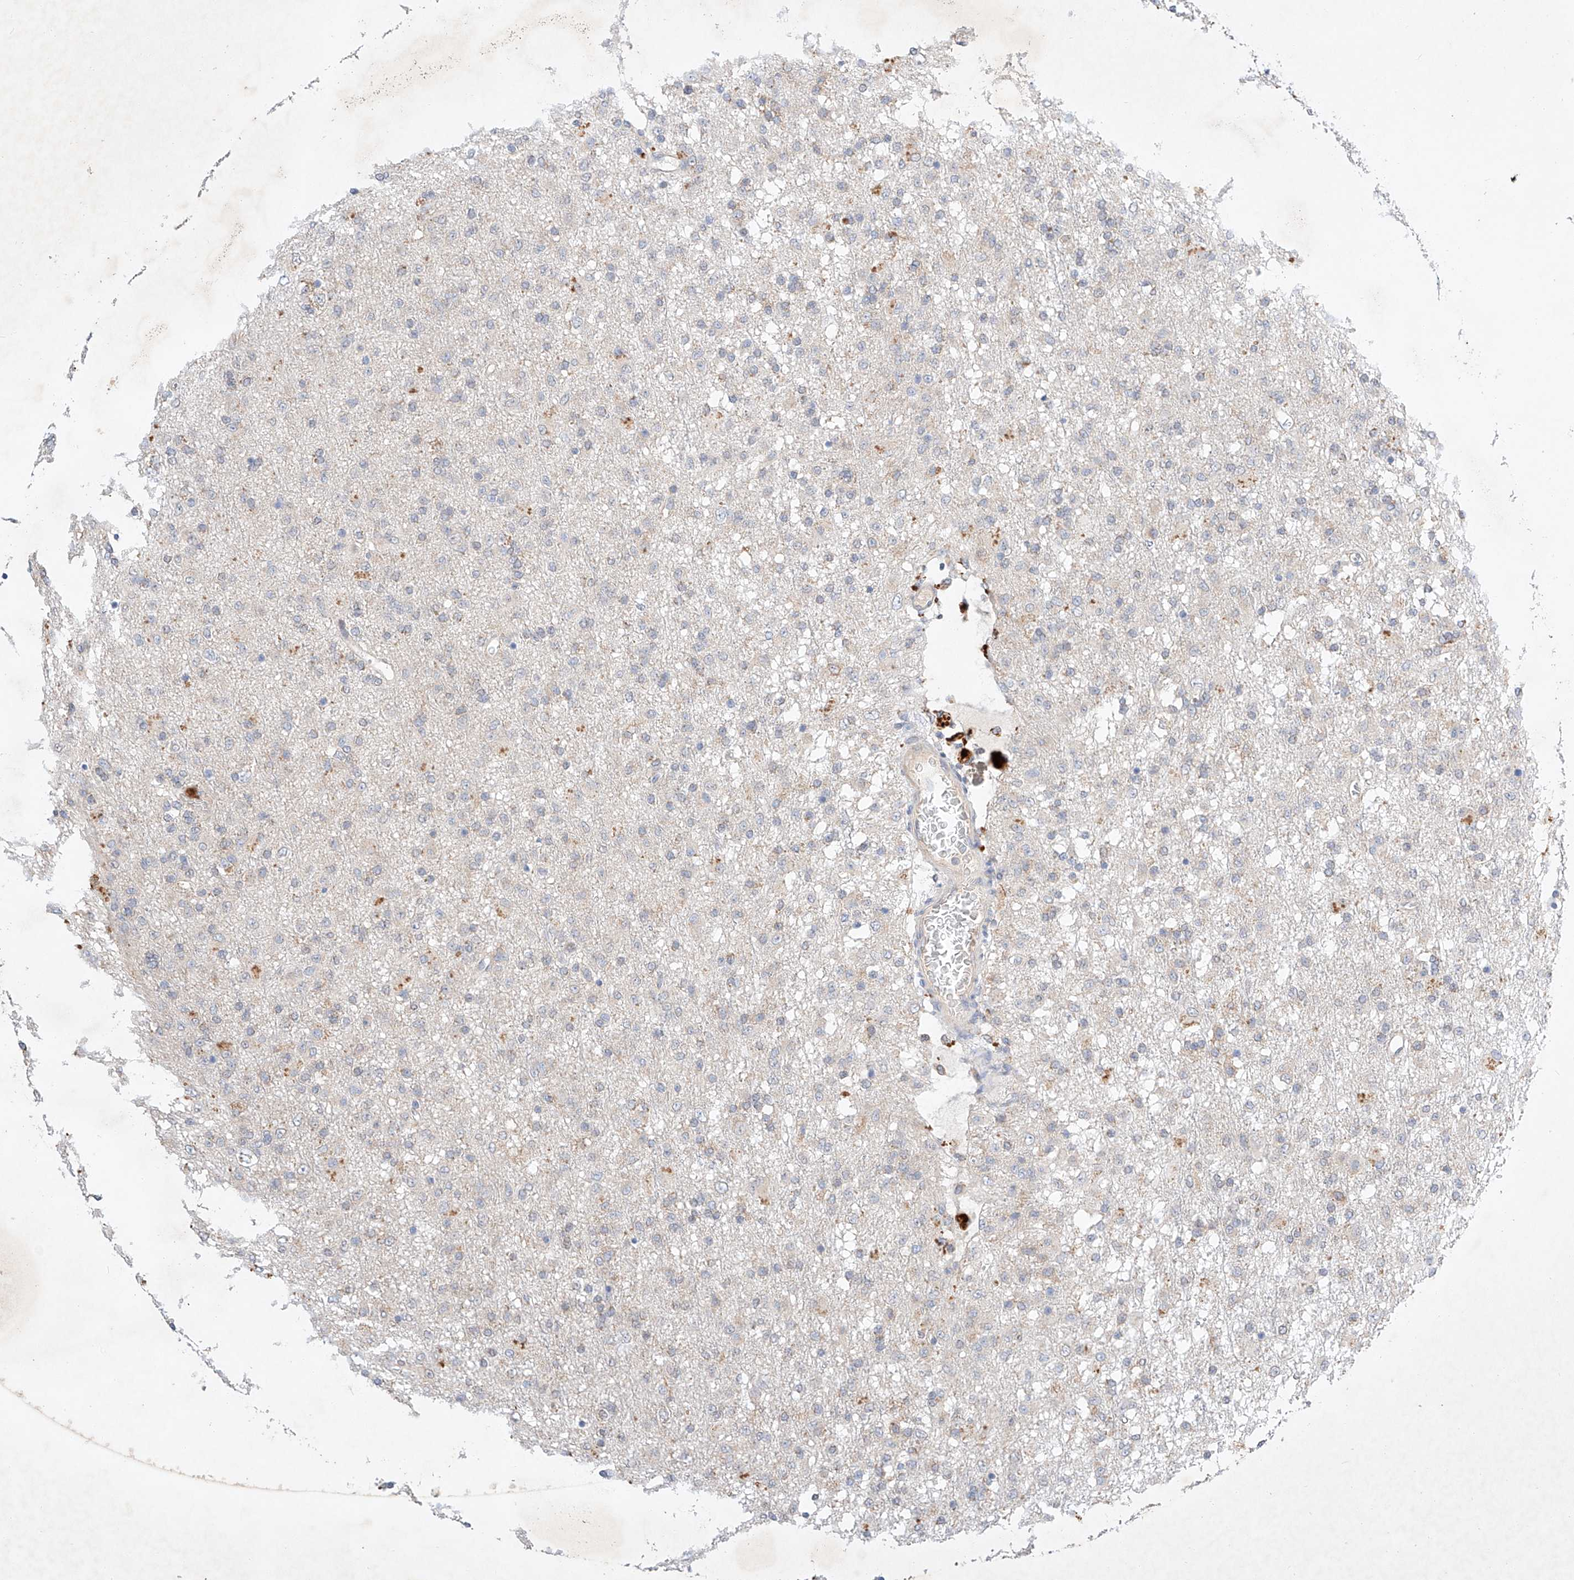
{"staining": {"intensity": "negative", "quantity": "none", "location": "none"}, "tissue": "glioma", "cell_type": "Tumor cells", "image_type": "cancer", "snomed": [{"axis": "morphology", "description": "Glioma, malignant, Low grade"}, {"axis": "topography", "description": "Brain"}], "caption": "Immunohistochemistry of low-grade glioma (malignant) displays no positivity in tumor cells.", "gene": "C6orf118", "patient": {"sex": "male", "age": 65}}